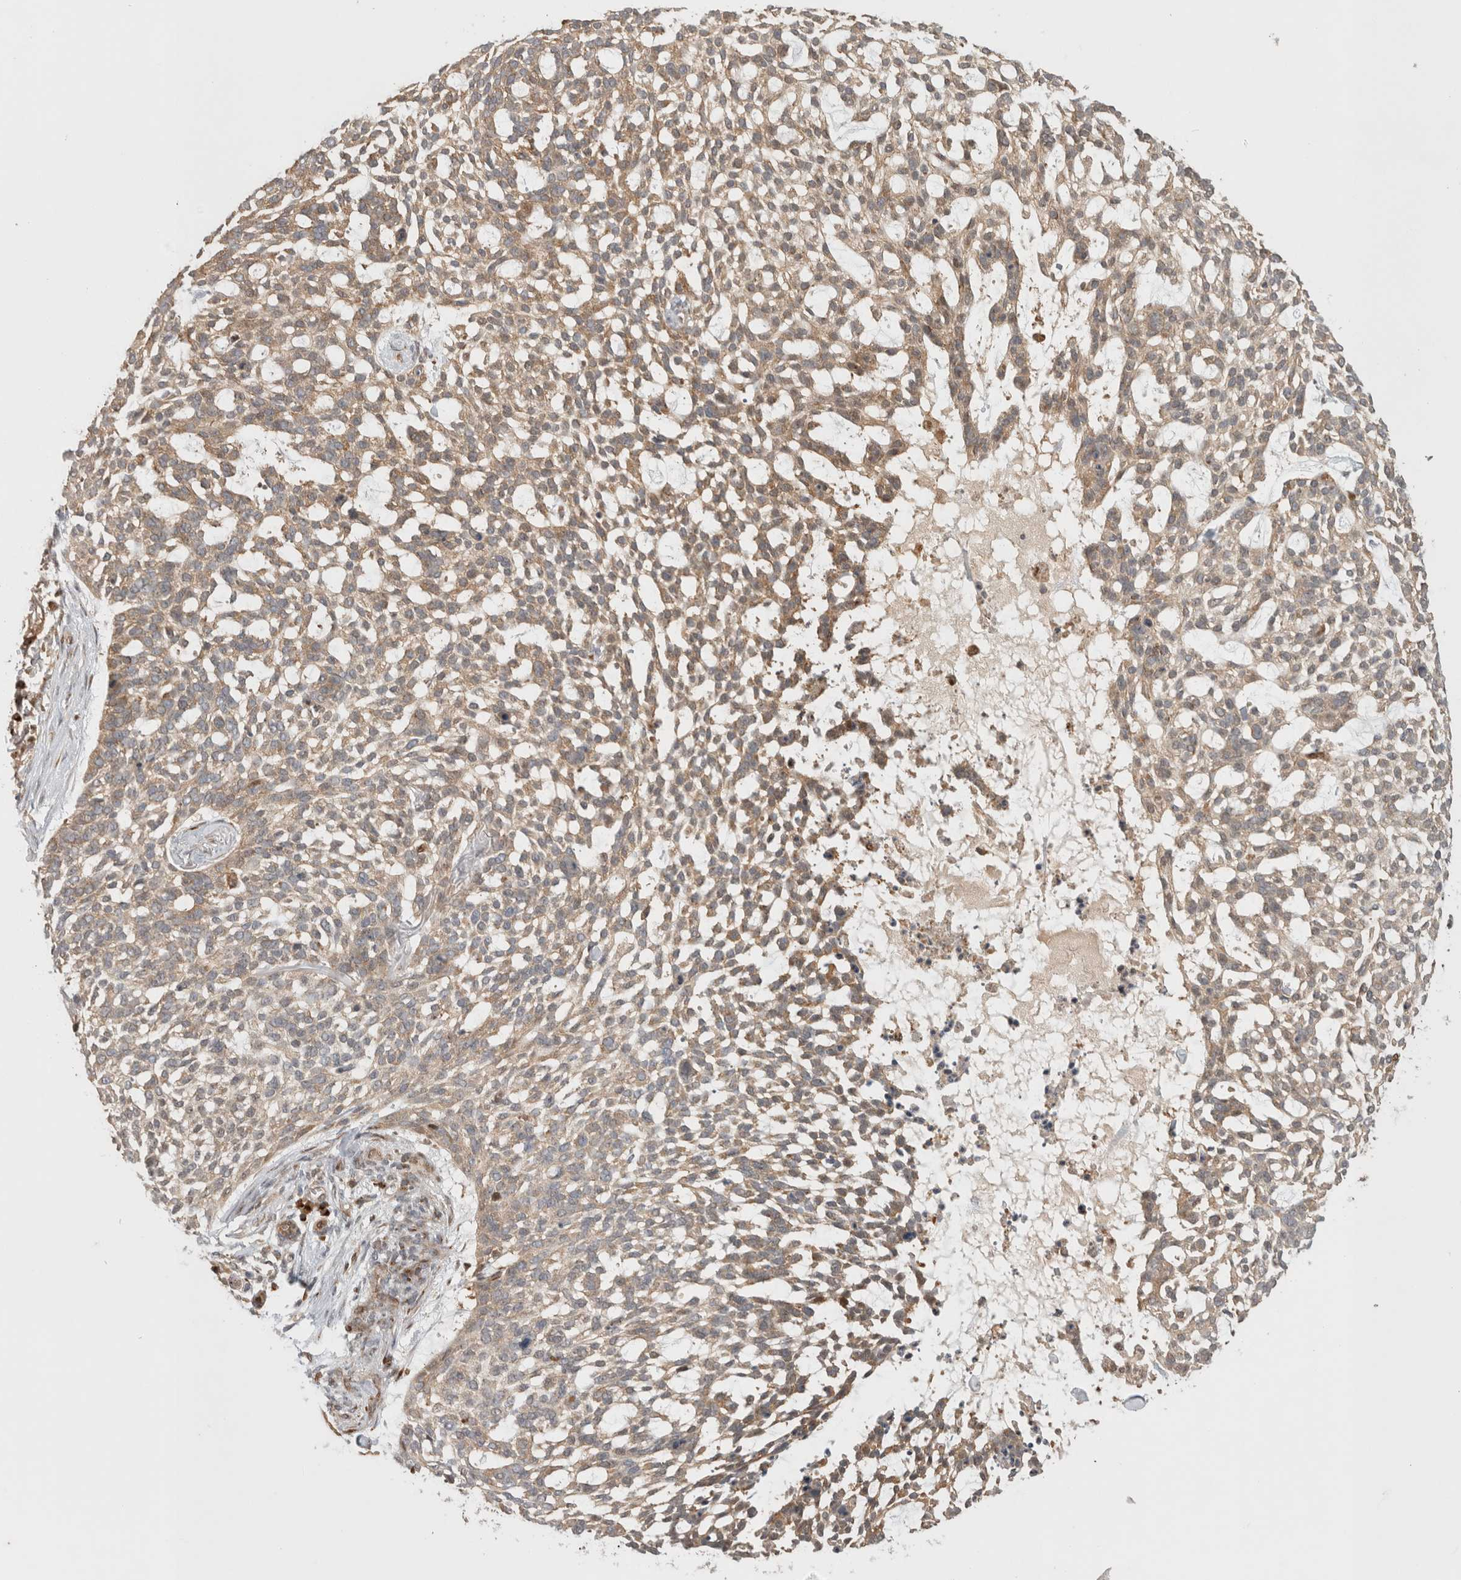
{"staining": {"intensity": "moderate", "quantity": ">75%", "location": "cytoplasmic/membranous"}, "tissue": "skin cancer", "cell_type": "Tumor cells", "image_type": "cancer", "snomed": [{"axis": "morphology", "description": "Basal cell carcinoma"}, {"axis": "topography", "description": "Skin"}], "caption": "A medium amount of moderate cytoplasmic/membranous staining is present in approximately >75% of tumor cells in basal cell carcinoma (skin) tissue.", "gene": "OTUD6B", "patient": {"sex": "female", "age": 64}}